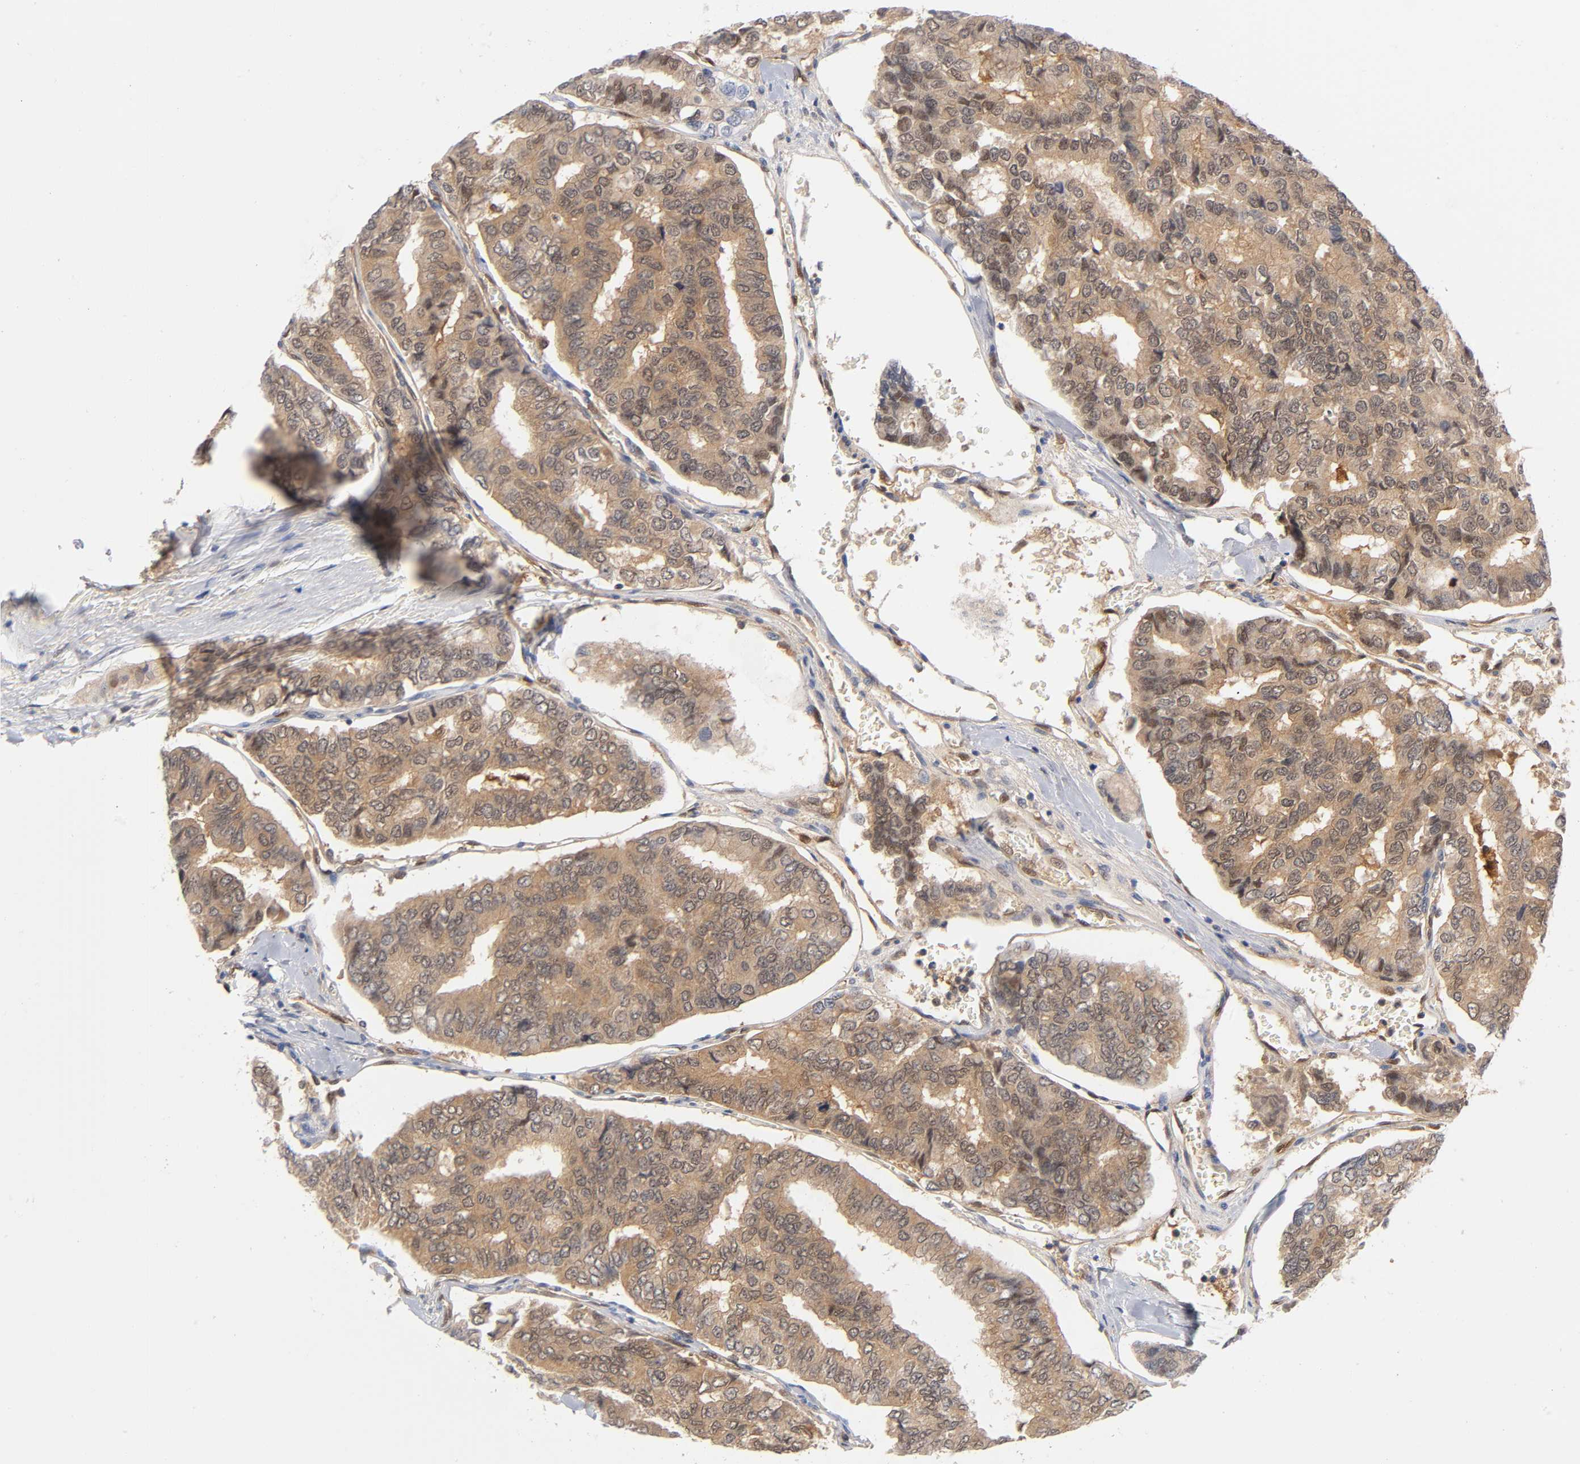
{"staining": {"intensity": "strong", "quantity": ">75%", "location": "cytoplasmic/membranous"}, "tissue": "thyroid cancer", "cell_type": "Tumor cells", "image_type": "cancer", "snomed": [{"axis": "morphology", "description": "Papillary adenocarcinoma, NOS"}, {"axis": "topography", "description": "Thyroid gland"}], "caption": "Thyroid cancer stained for a protein displays strong cytoplasmic/membranous positivity in tumor cells. (Stains: DAB in brown, nuclei in blue, Microscopy: brightfield microscopy at high magnification).", "gene": "DFFB", "patient": {"sex": "female", "age": 35}}